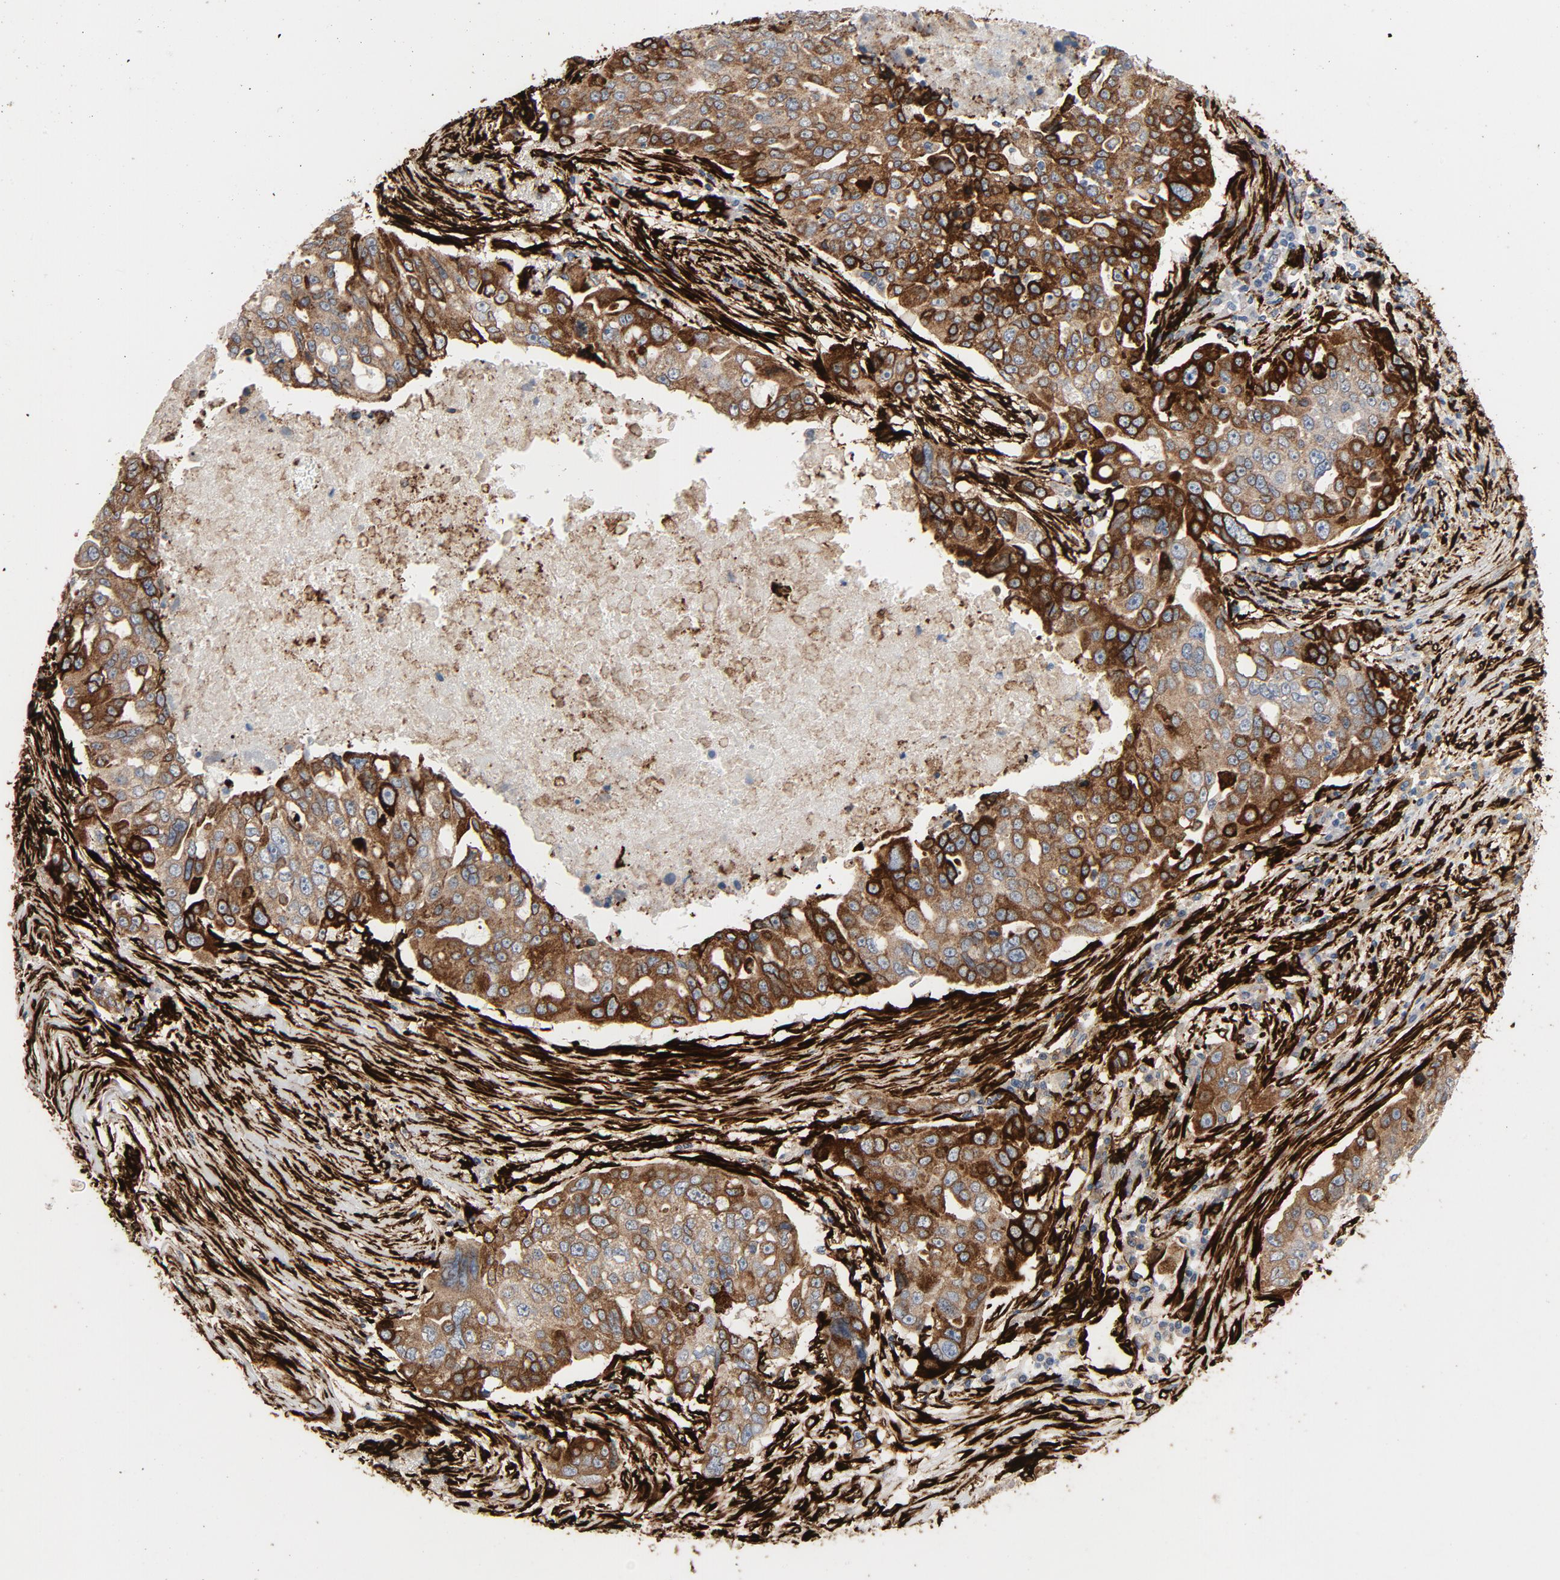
{"staining": {"intensity": "moderate", "quantity": ">75%", "location": "cytoplasmic/membranous"}, "tissue": "ovarian cancer", "cell_type": "Tumor cells", "image_type": "cancer", "snomed": [{"axis": "morphology", "description": "Cystadenocarcinoma, serous, NOS"}, {"axis": "topography", "description": "Ovary"}], "caption": "Immunohistochemical staining of serous cystadenocarcinoma (ovarian) displays medium levels of moderate cytoplasmic/membranous staining in approximately >75% of tumor cells.", "gene": "SERPINH1", "patient": {"sex": "female", "age": 82}}